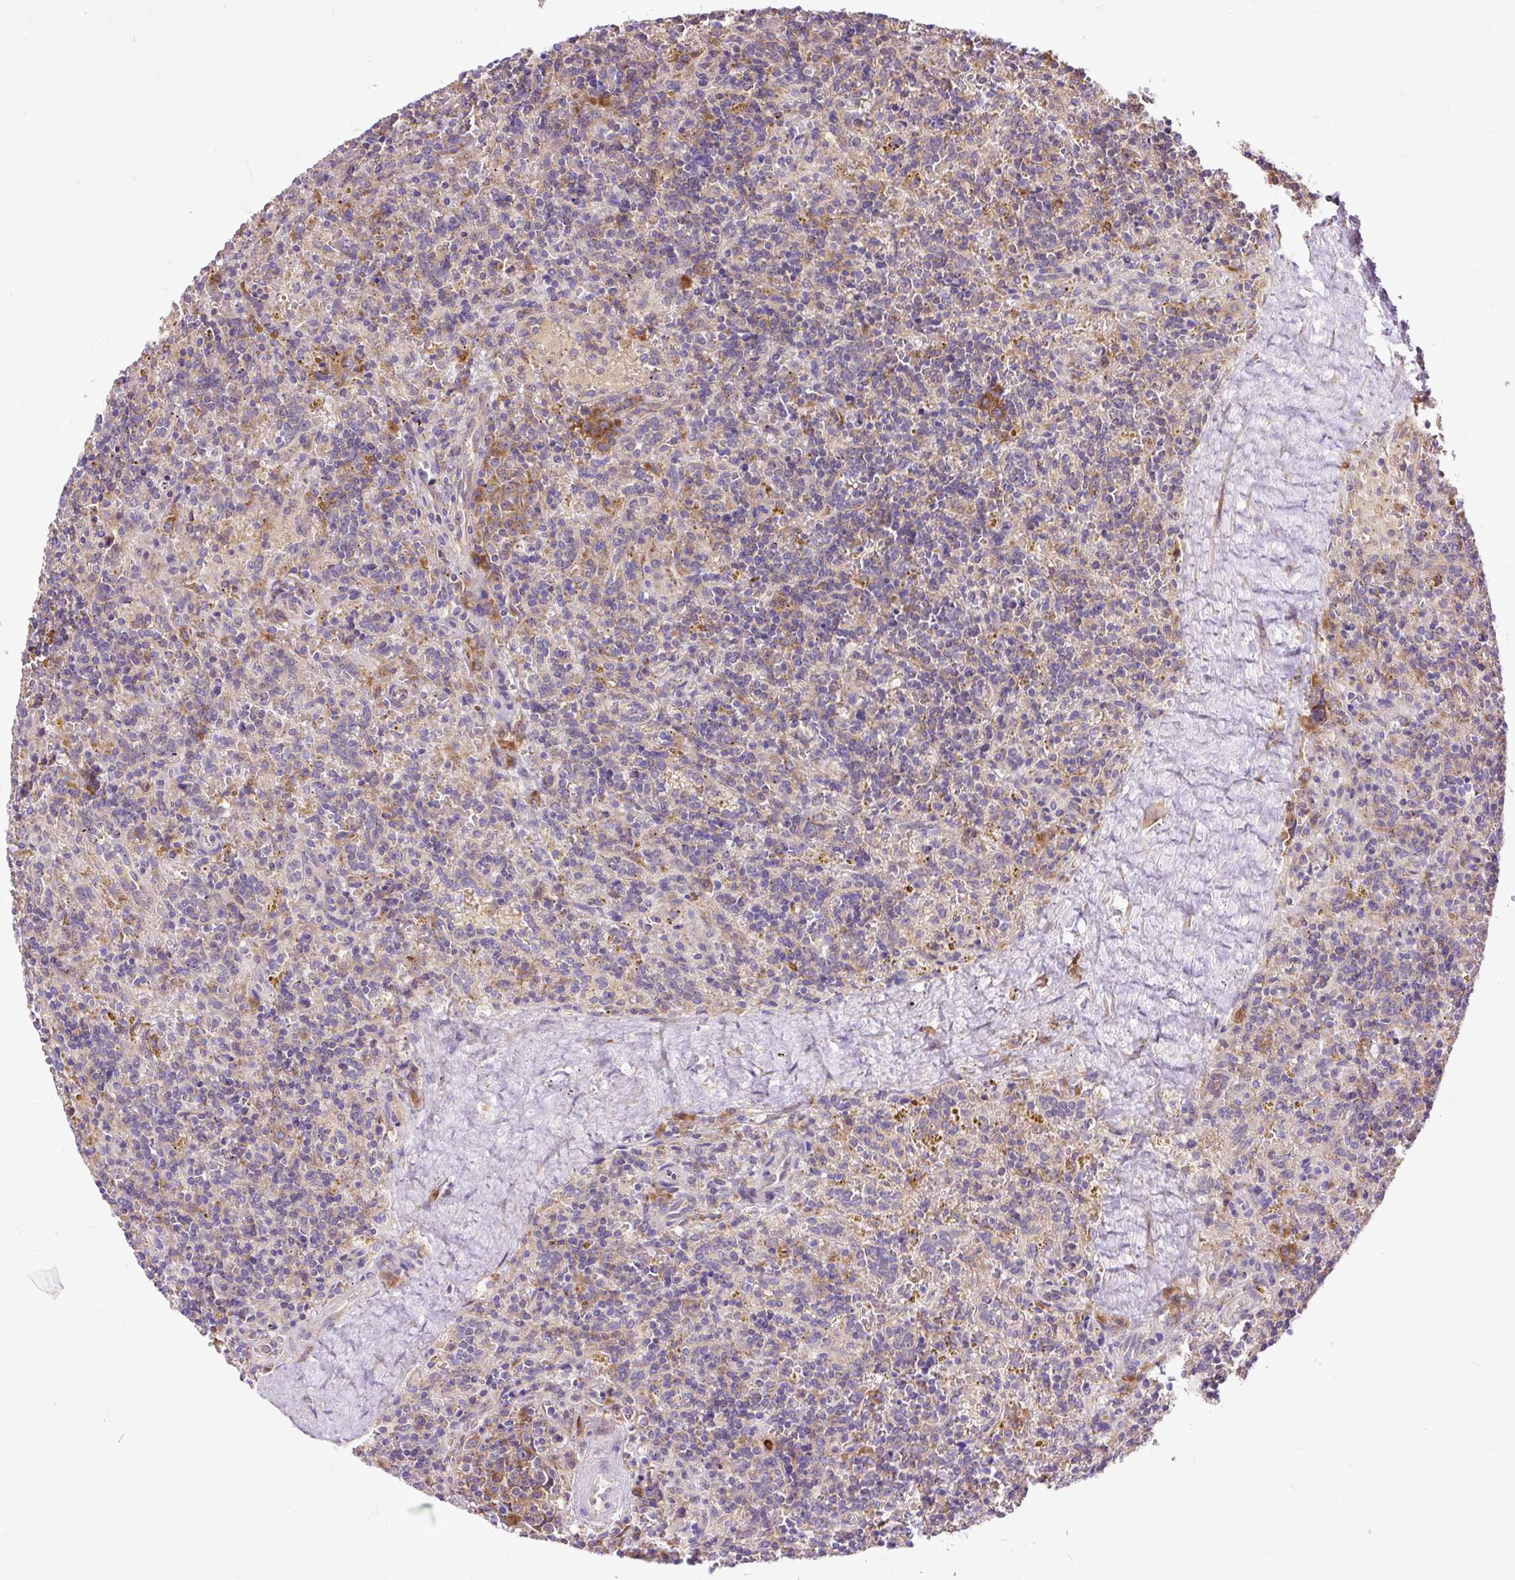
{"staining": {"intensity": "negative", "quantity": "none", "location": "none"}, "tissue": "lymphoma", "cell_type": "Tumor cells", "image_type": "cancer", "snomed": [{"axis": "morphology", "description": "Malignant lymphoma, non-Hodgkin's type, Low grade"}, {"axis": "topography", "description": "Spleen"}], "caption": "This is an immunohistochemistry (IHC) micrograph of low-grade malignant lymphoma, non-Hodgkin's type. There is no positivity in tumor cells.", "gene": "RPS5", "patient": {"sex": "male", "age": 67}}